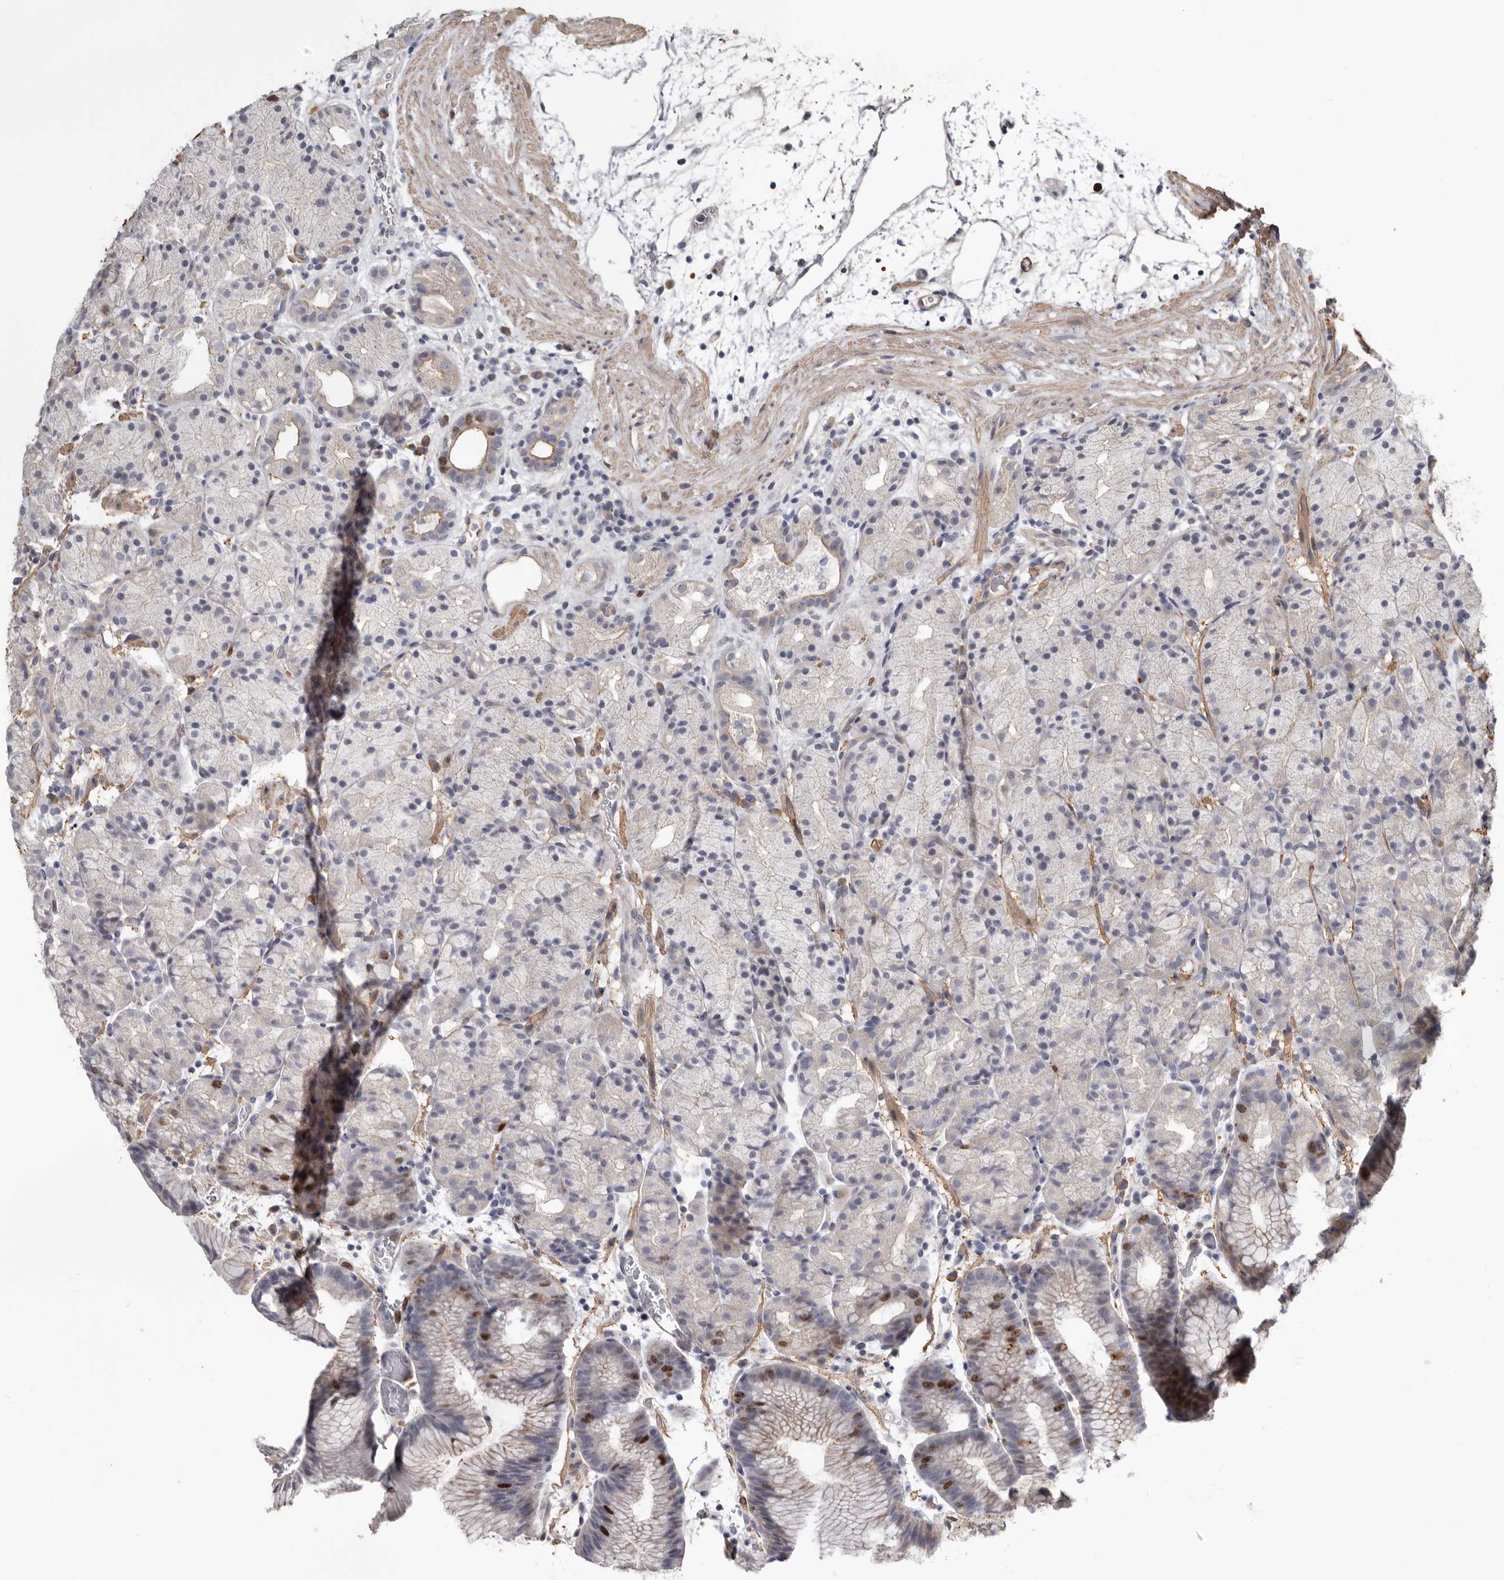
{"staining": {"intensity": "moderate", "quantity": "<25%", "location": "cytoplasmic/membranous,nuclear"}, "tissue": "stomach", "cell_type": "Glandular cells", "image_type": "normal", "snomed": [{"axis": "morphology", "description": "Normal tissue, NOS"}, {"axis": "topography", "description": "Stomach, upper"}], "caption": "The immunohistochemical stain labels moderate cytoplasmic/membranous,nuclear staining in glandular cells of normal stomach.", "gene": "CDCA8", "patient": {"sex": "male", "age": 48}}